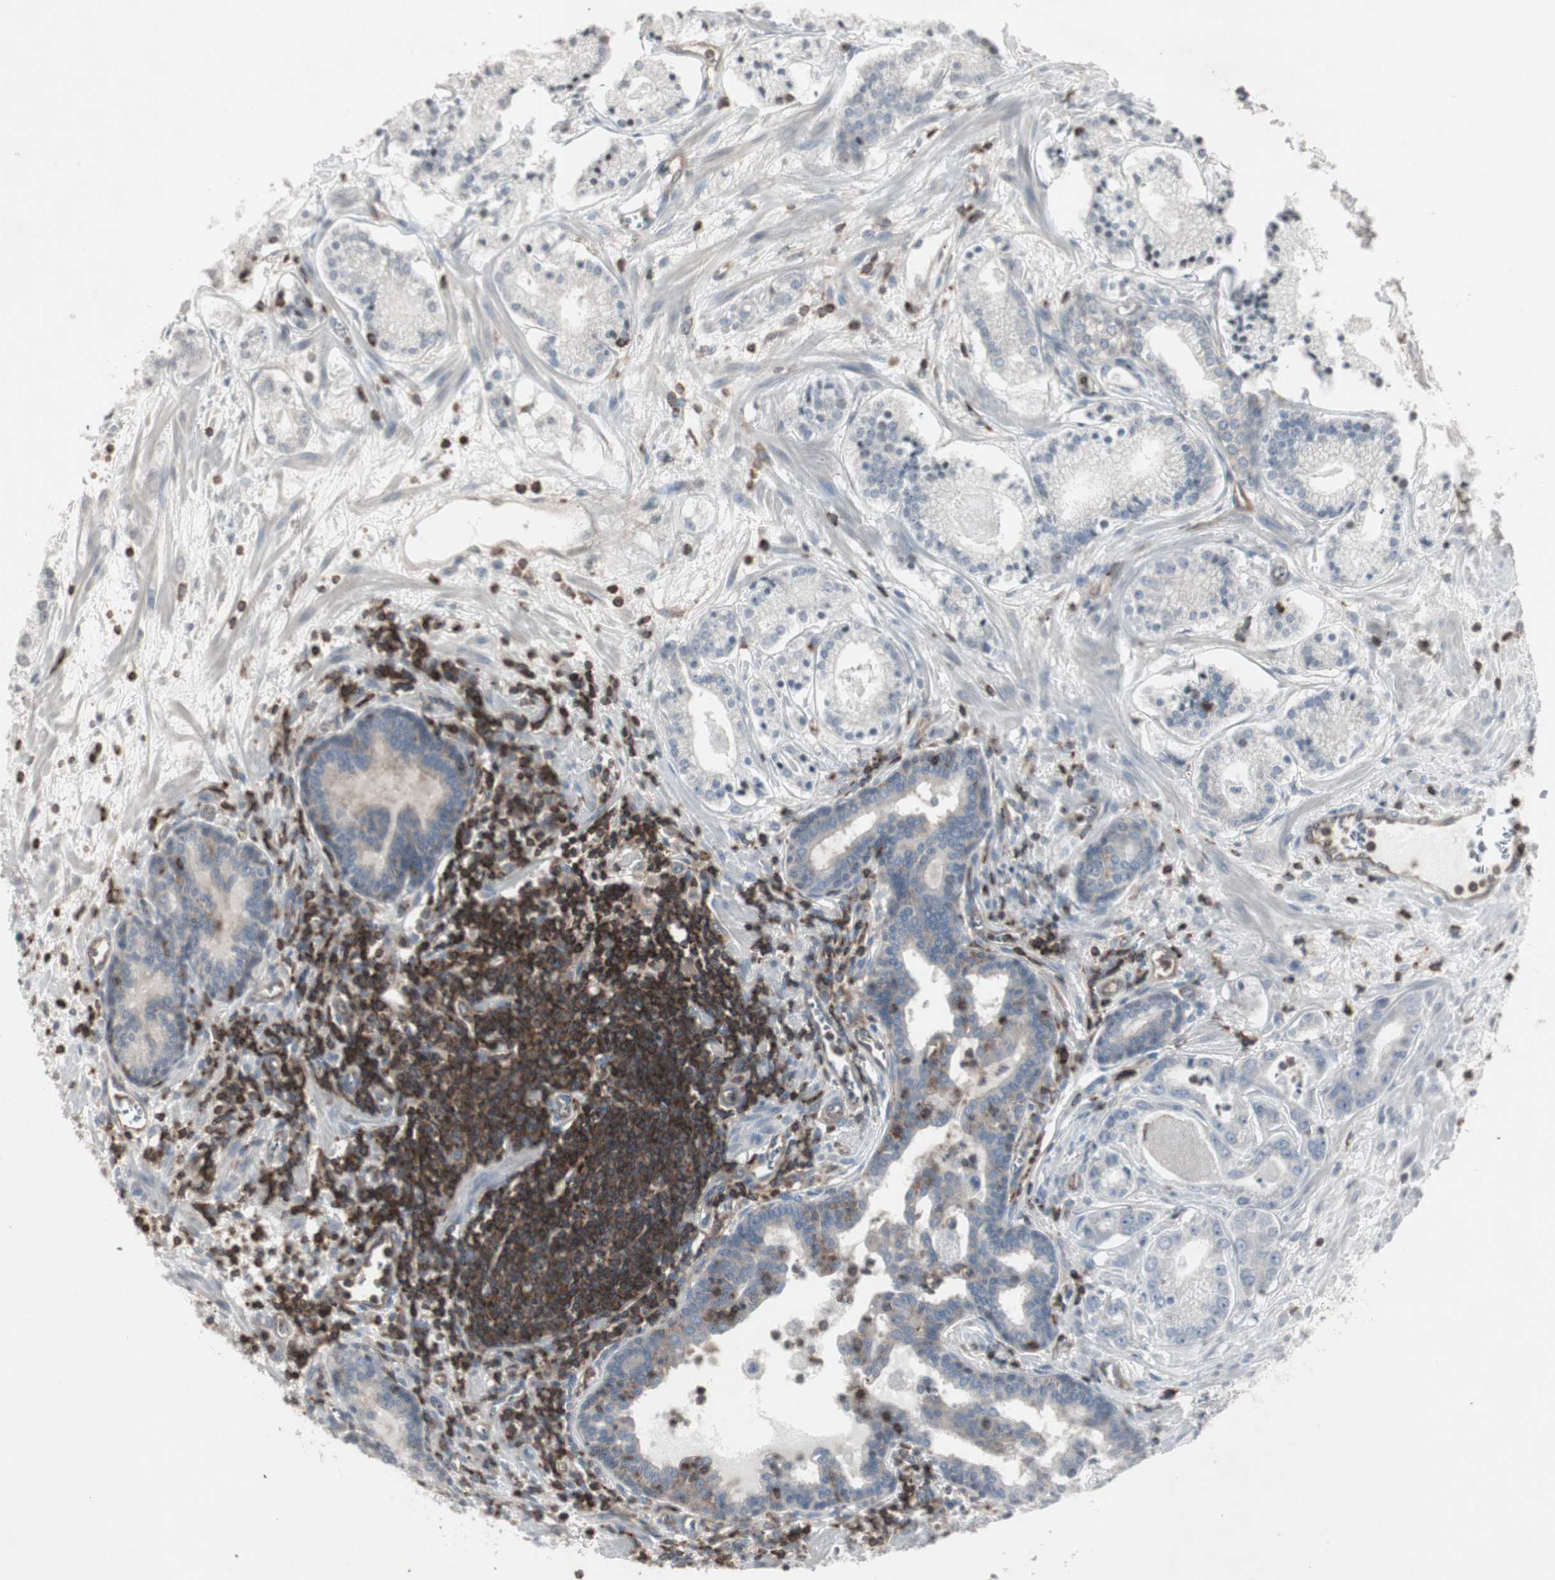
{"staining": {"intensity": "weak", "quantity": "25%-75%", "location": "cytoplasmic/membranous"}, "tissue": "prostate cancer", "cell_type": "Tumor cells", "image_type": "cancer", "snomed": [{"axis": "morphology", "description": "Adenocarcinoma, Low grade"}, {"axis": "topography", "description": "Prostate"}], "caption": "Immunohistochemical staining of human prostate low-grade adenocarcinoma reveals low levels of weak cytoplasmic/membranous positivity in about 25%-75% of tumor cells. (brown staining indicates protein expression, while blue staining denotes nuclei).", "gene": "ARHGEF1", "patient": {"sex": "male", "age": 59}}